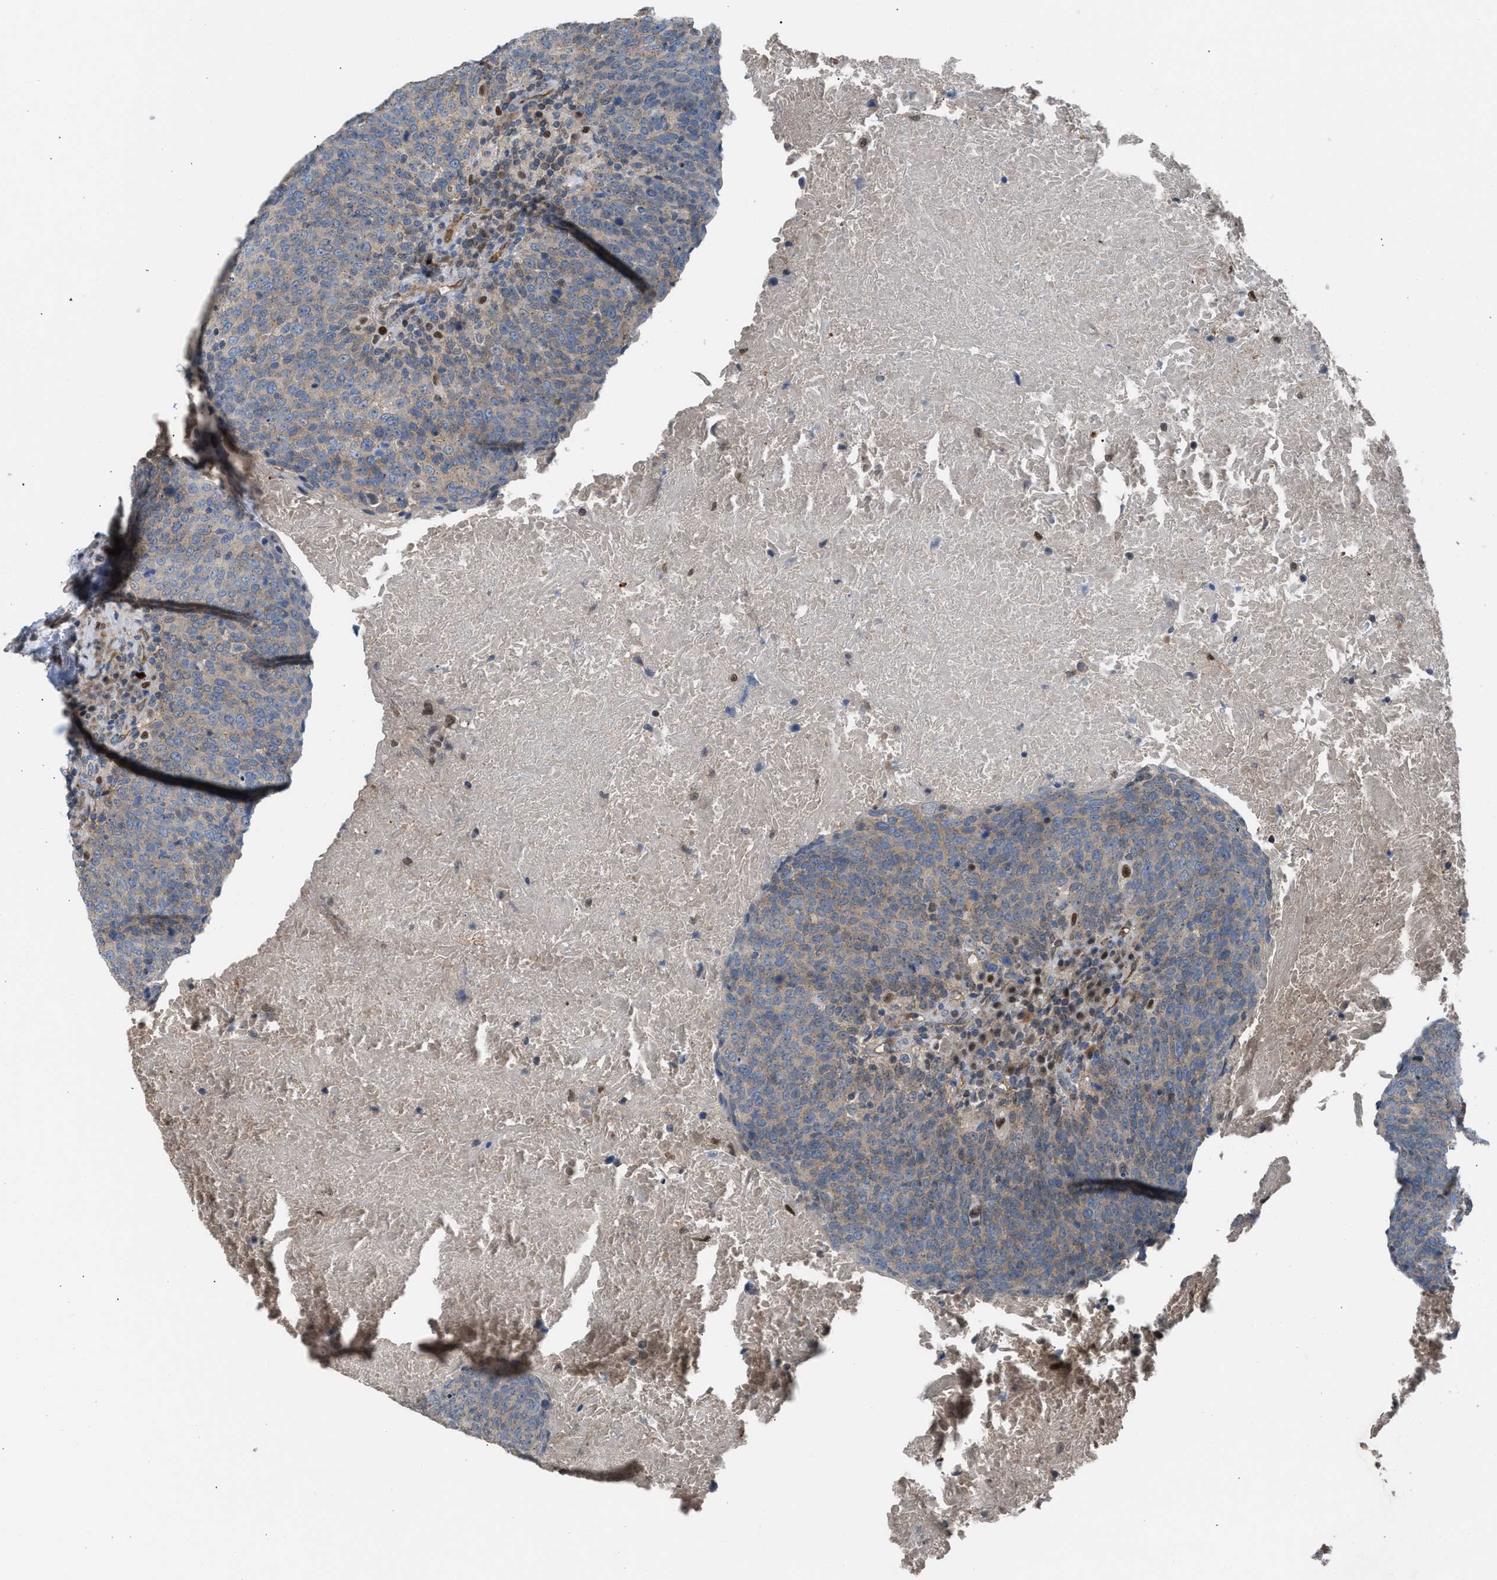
{"staining": {"intensity": "weak", "quantity": "25%-75%", "location": "cytoplasmic/membranous"}, "tissue": "head and neck cancer", "cell_type": "Tumor cells", "image_type": "cancer", "snomed": [{"axis": "morphology", "description": "Squamous cell carcinoma, NOS"}, {"axis": "morphology", "description": "Squamous cell carcinoma, metastatic, NOS"}, {"axis": "topography", "description": "Lymph node"}, {"axis": "topography", "description": "Head-Neck"}], "caption": "Immunohistochemistry (IHC) micrograph of head and neck metastatic squamous cell carcinoma stained for a protein (brown), which exhibits low levels of weak cytoplasmic/membranous staining in approximately 25%-75% of tumor cells.", "gene": "CRTC1", "patient": {"sex": "male", "age": 62}}